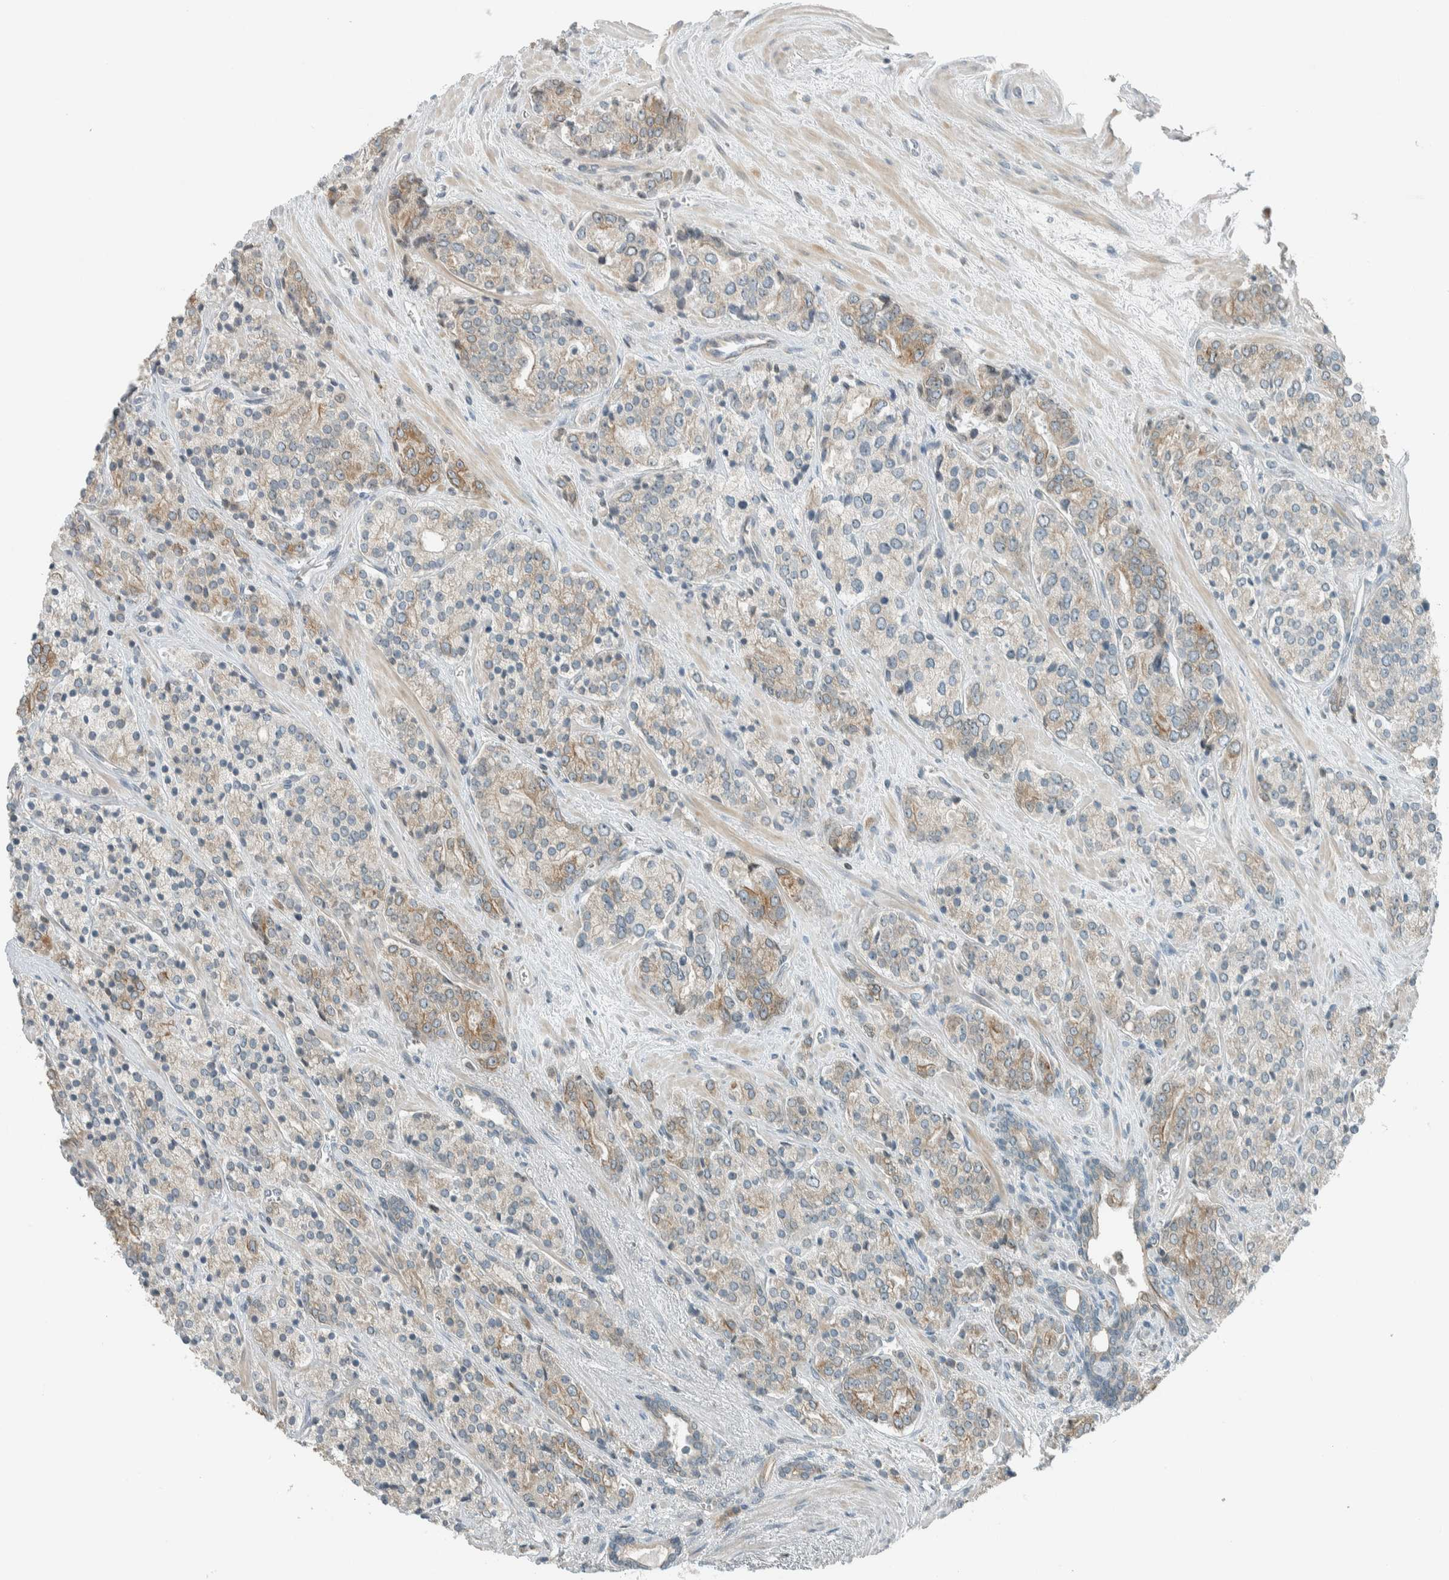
{"staining": {"intensity": "weak", "quantity": "25%-75%", "location": "cytoplasmic/membranous"}, "tissue": "prostate cancer", "cell_type": "Tumor cells", "image_type": "cancer", "snomed": [{"axis": "morphology", "description": "Adenocarcinoma, High grade"}, {"axis": "topography", "description": "Prostate"}], "caption": "The histopathology image displays immunohistochemical staining of high-grade adenocarcinoma (prostate). There is weak cytoplasmic/membranous positivity is present in approximately 25%-75% of tumor cells.", "gene": "SEL1L", "patient": {"sex": "male", "age": 71}}